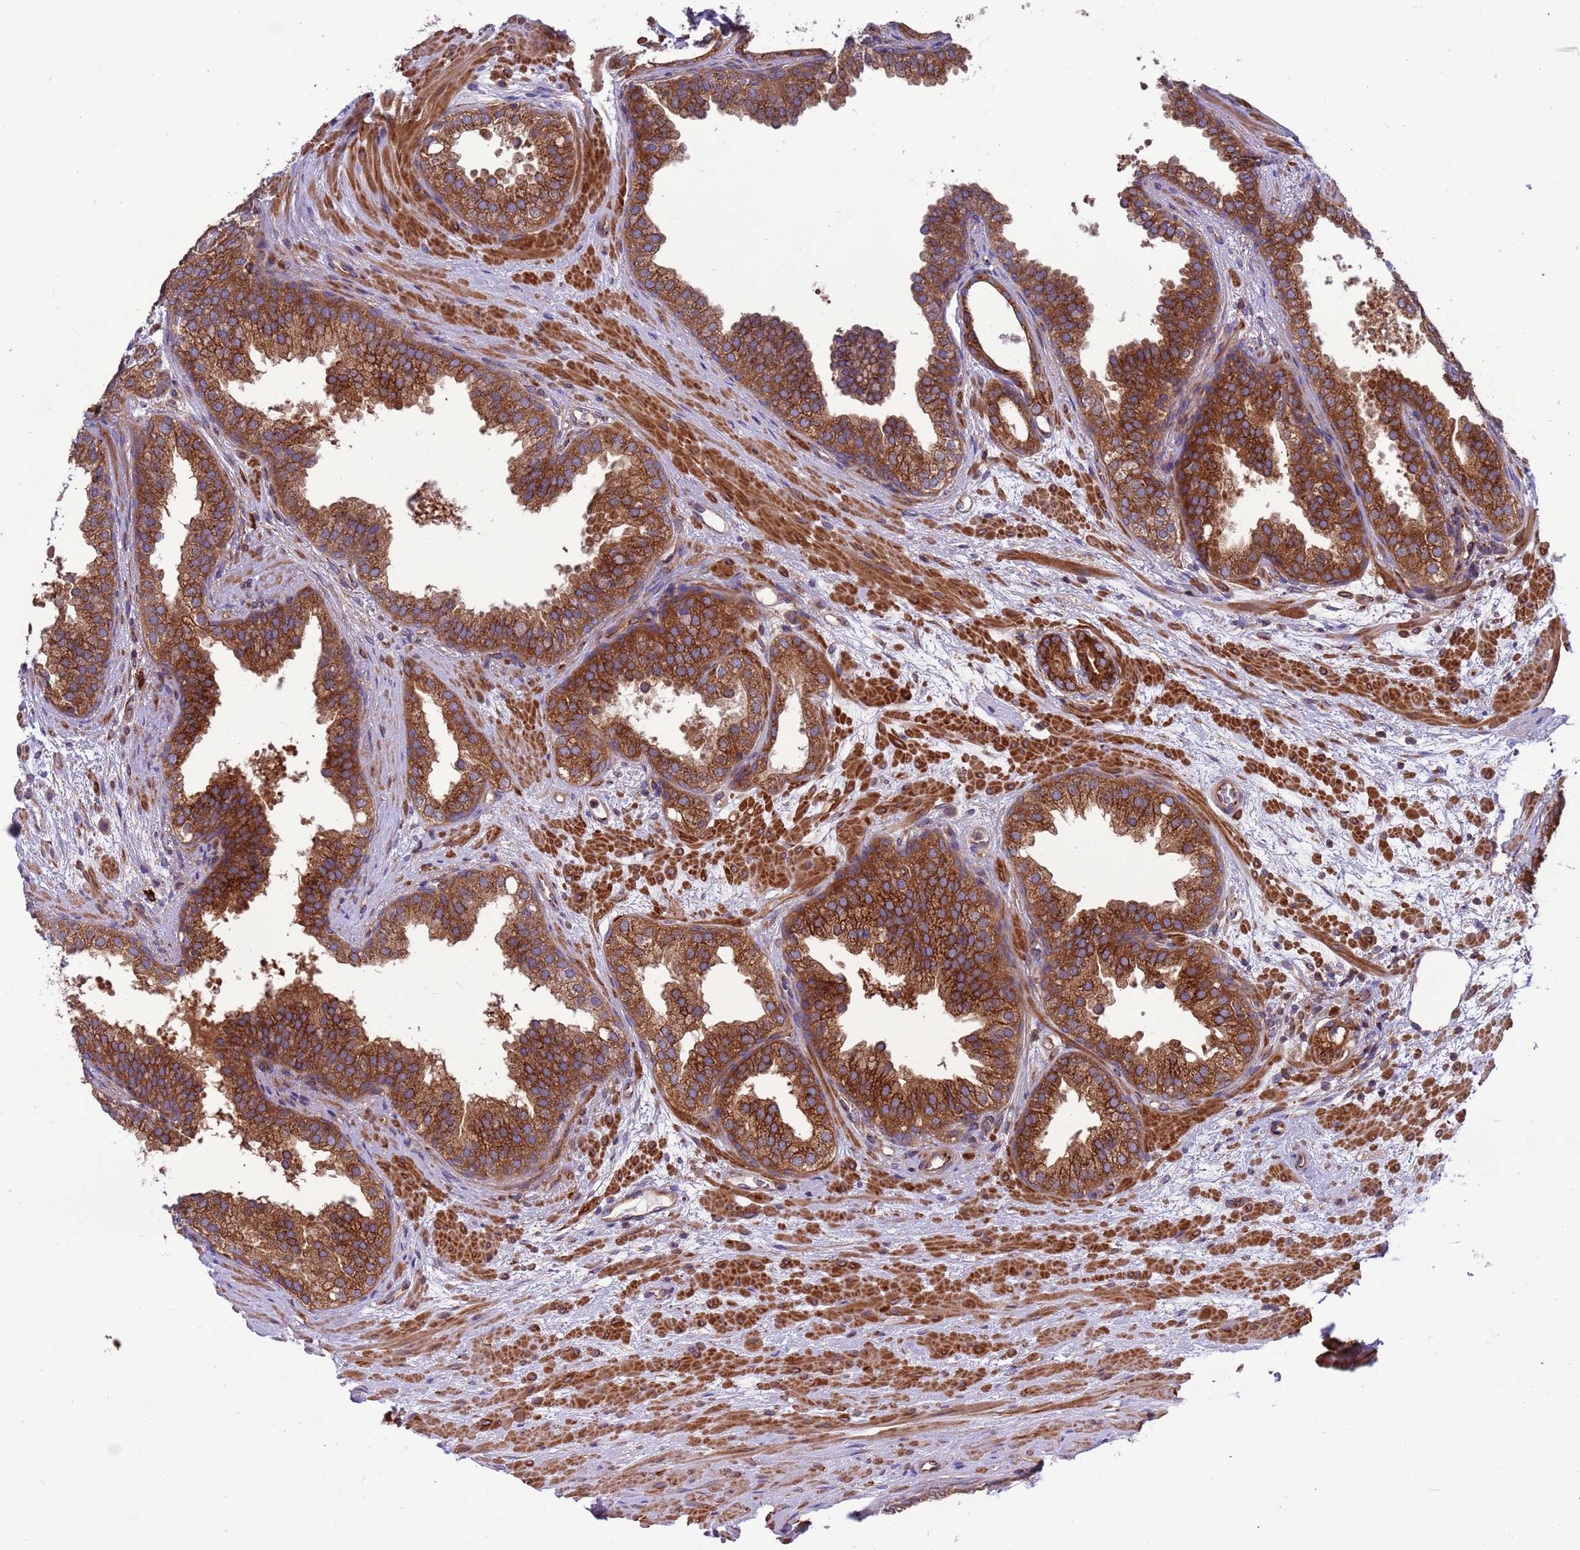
{"staining": {"intensity": "strong", "quantity": ">75%", "location": "cytoplasmic/membranous"}, "tissue": "prostate cancer", "cell_type": "Tumor cells", "image_type": "cancer", "snomed": [{"axis": "morphology", "description": "Adenocarcinoma, High grade"}, {"axis": "topography", "description": "Prostate"}], "caption": "About >75% of tumor cells in human high-grade adenocarcinoma (prostate) reveal strong cytoplasmic/membranous protein expression as visualized by brown immunohistochemical staining.", "gene": "ZC3HAV1", "patient": {"sex": "male", "age": 59}}